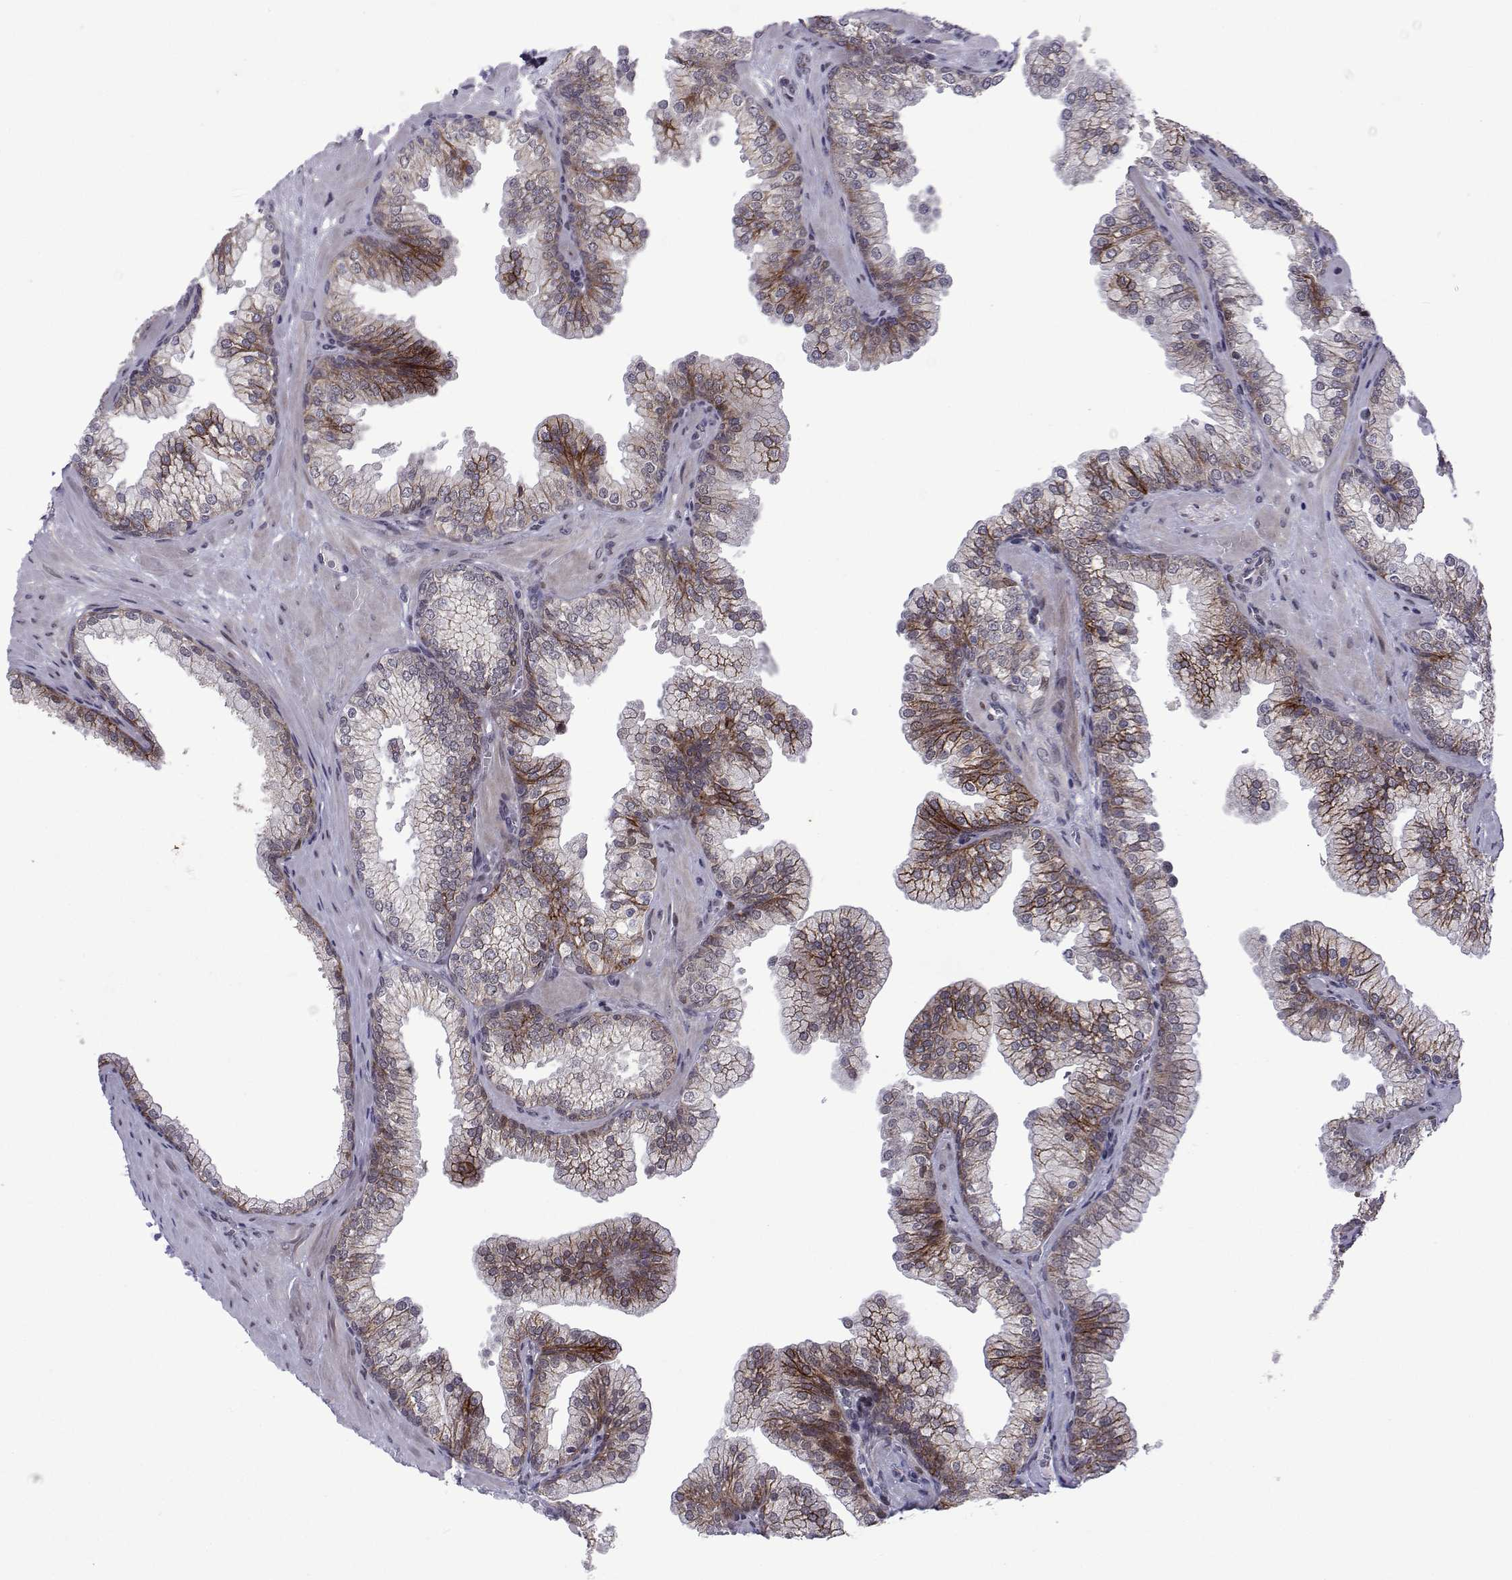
{"staining": {"intensity": "weak", "quantity": "25%-75%", "location": "cytoplasmic/membranous,nuclear"}, "tissue": "prostate", "cell_type": "Glandular cells", "image_type": "normal", "snomed": [{"axis": "morphology", "description": "Normal tissue, NOS"}, {"axis": "topography", "description": "Prostate"}, {"axis": "topography", "description": "Peripheral nerve tissue"}], "caption": "A histopathology image showing weak cytoplasmic/membranous,nuclear expression in approximately 25%-75% of glandular cells in unremarkable prostate, as visualized by brown immunohistochemical staining.", "gene": "EFCAB3", "patient": {"sex": "male", "age": 61}}